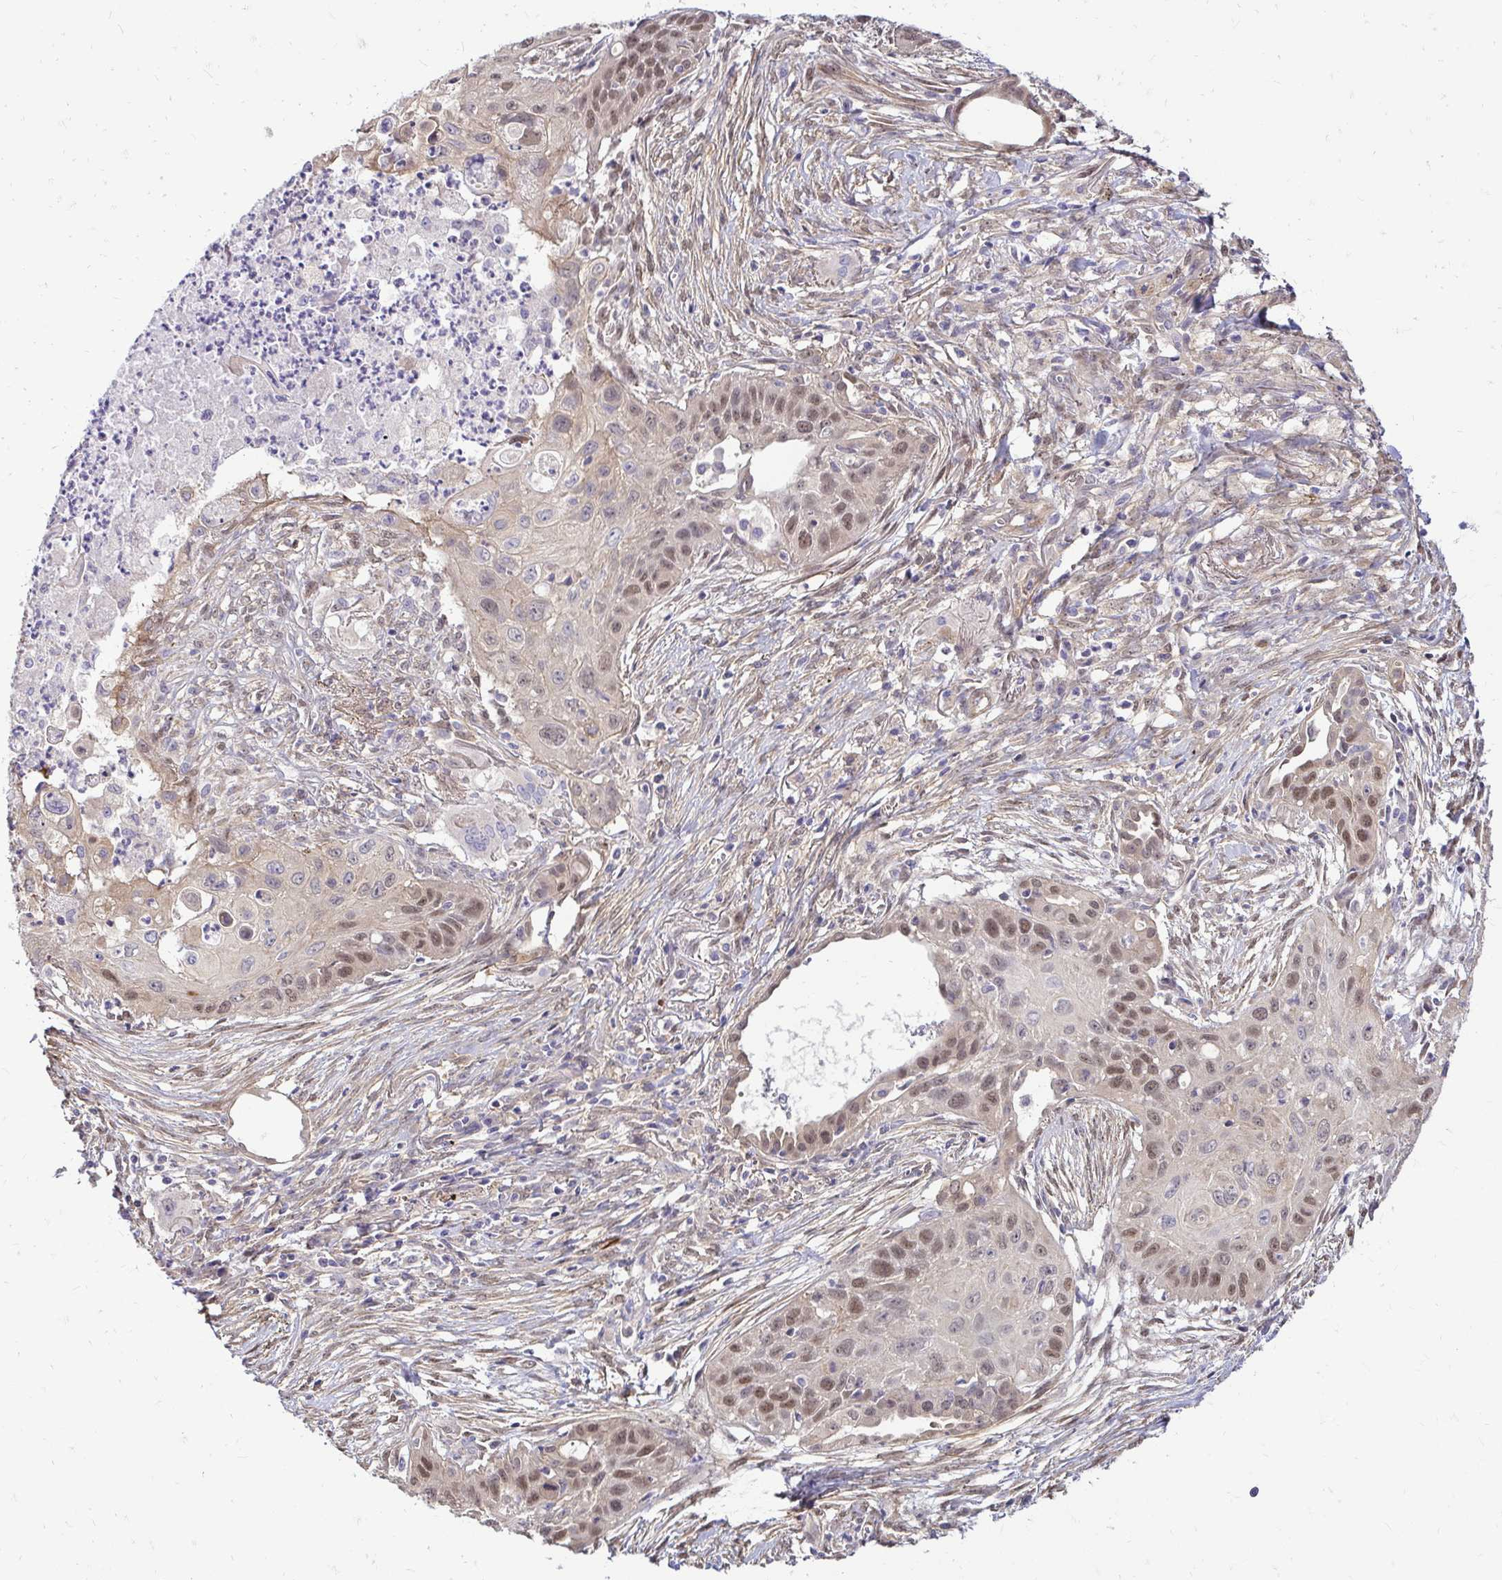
{"staining": {"intensity": "moderate", "quantity": "25%-75%", "location": "nuclear"}, "tissue": "lung cancer", "cell_type": "Tumor cells", "image_type": "cancer", "snomed": [{"axis": "morphology", "description": "Squamous cell carcinoma, NOS"}, {"axis": "topography", "description": "Lung"}], "caption": "Brown immunohistochemical staining in human lung cancer demonstrates moderate nuclear positivity in about 25%-75% of tumor cells.", "gene": "YAP1", "patient": {"sex": "male", "age": 71}}